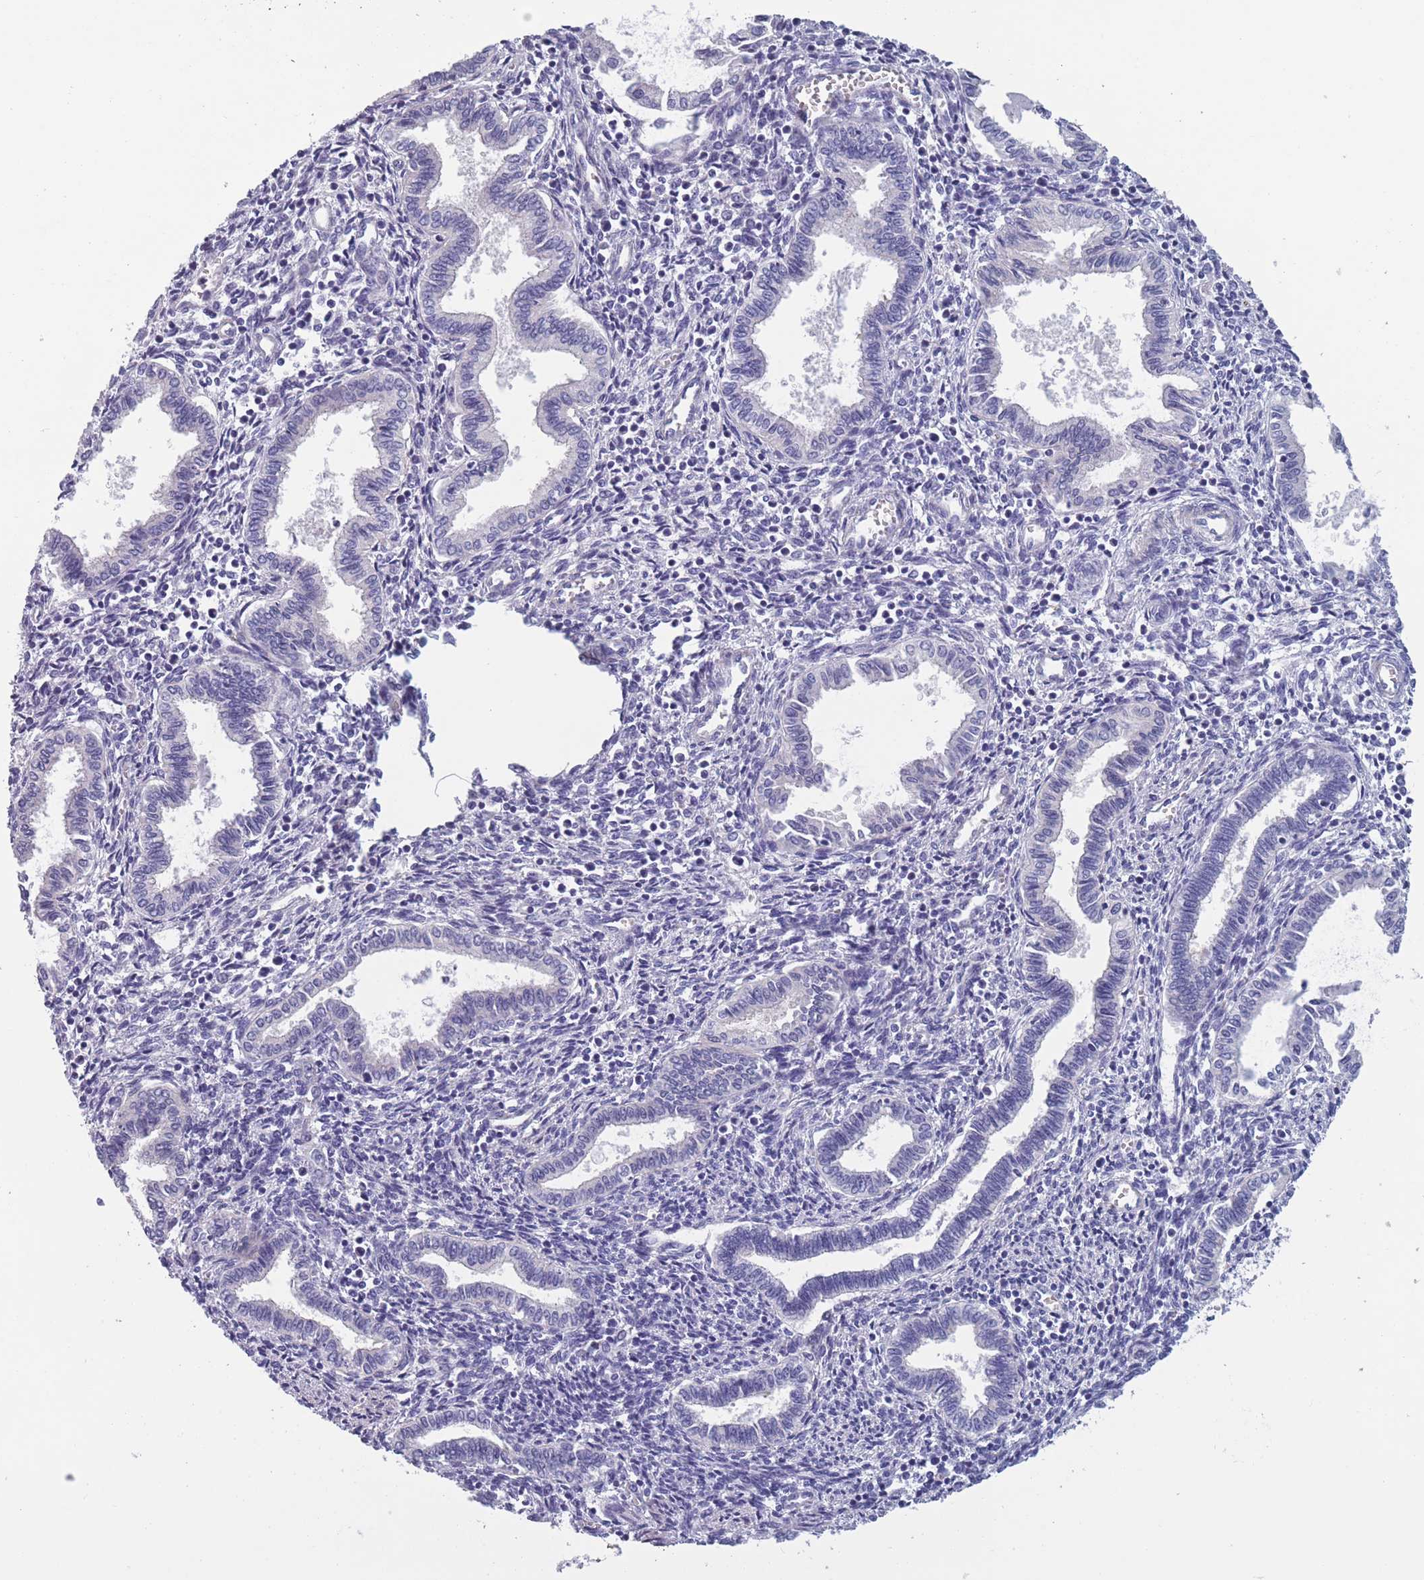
{"staining": {"intensity": "negative", "quantity": "none", "location": "none"}, "tissue": "endometrium", "cell_type": "Cells in endometrial stroma", "image_type": "normal", "snomed": [{"axis": "morphology", "description": "Normal tissue, NOS"}, {"axis": "topography", "description": "Endometrium"}], "caption": "The IHC image has no significant positivity in cells in endometrial stroma of endometrium.", "gene": "OR4C5", "patient": {"sex": "female", "age": 37}}